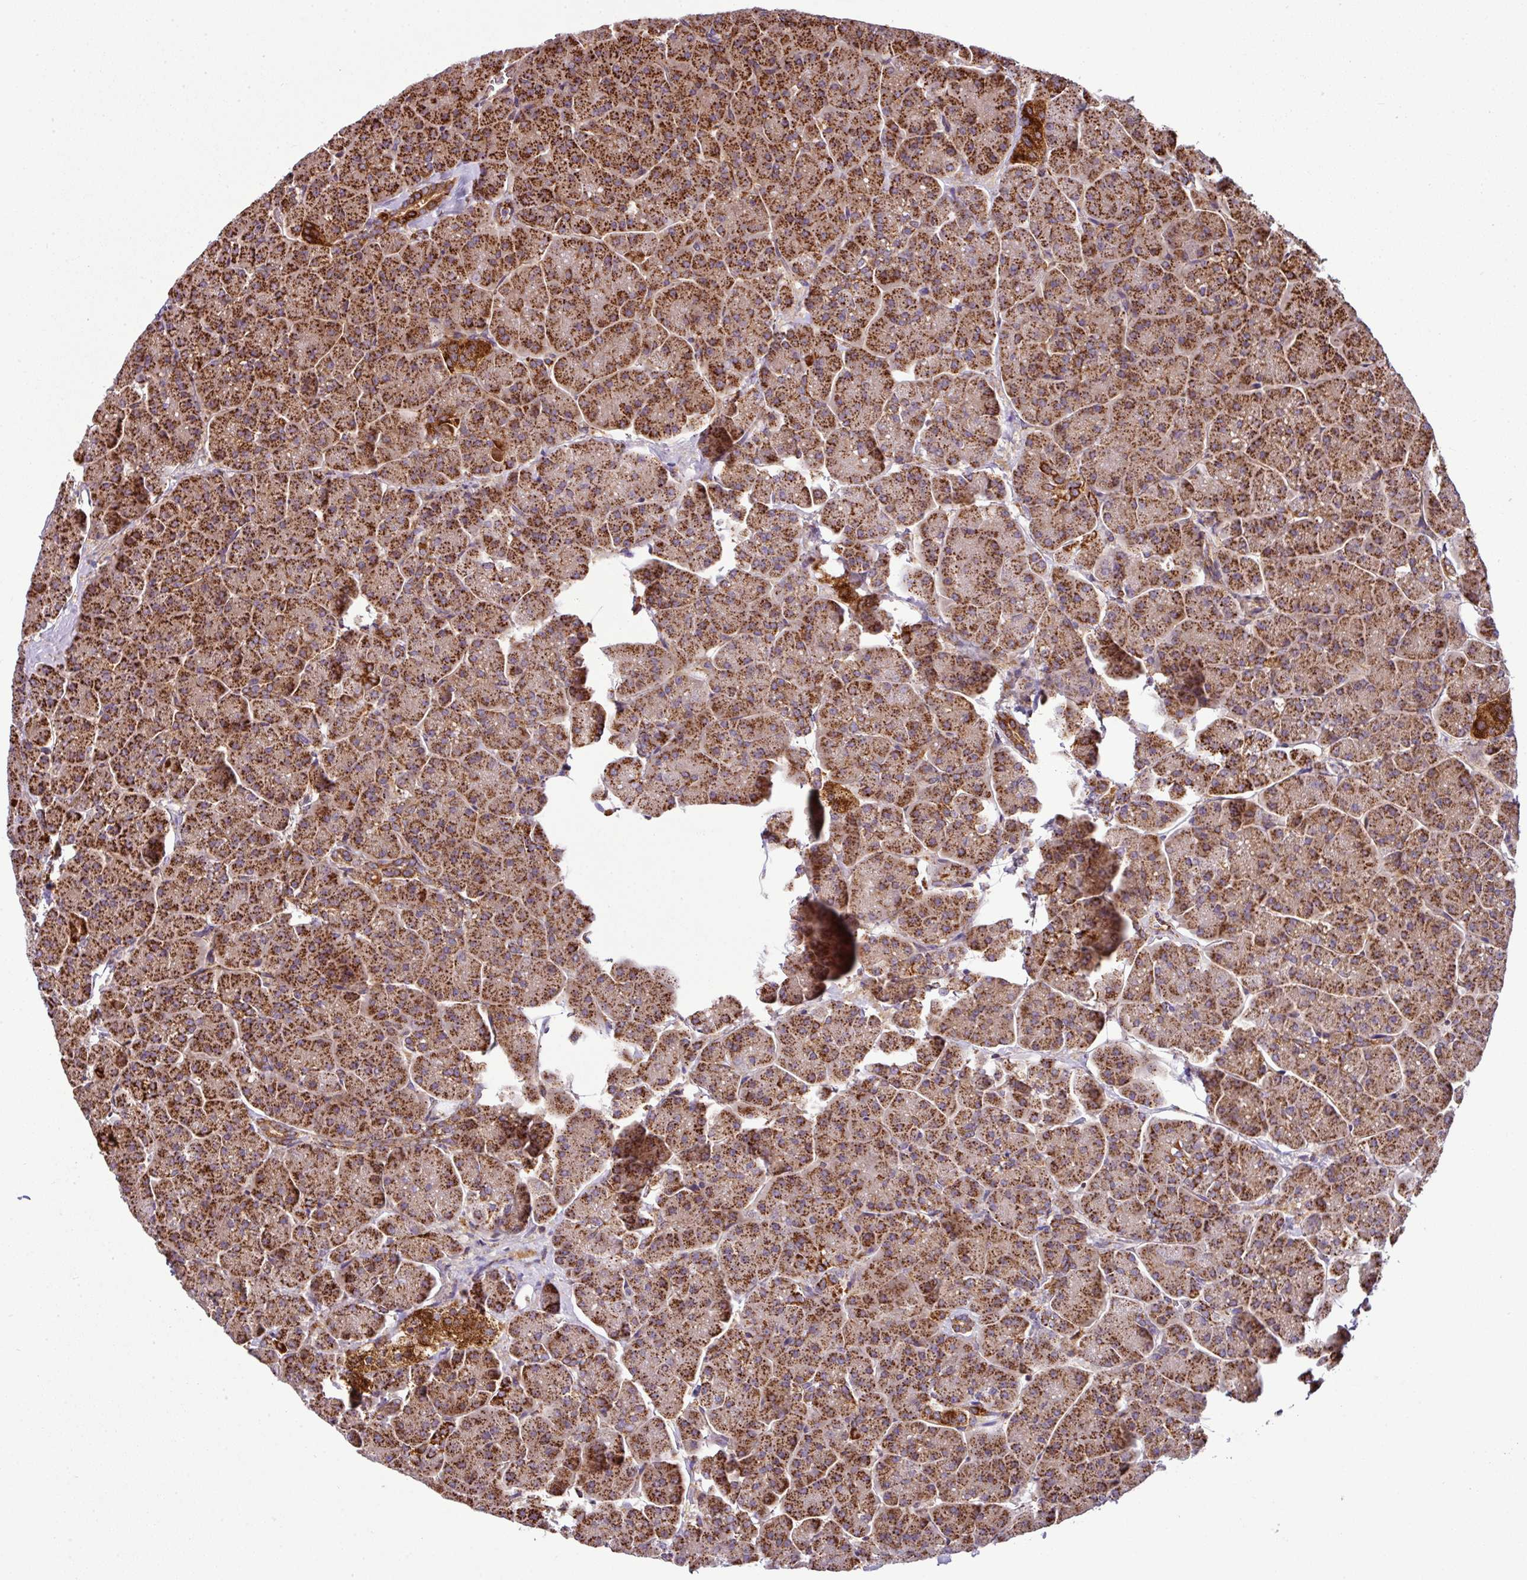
{"staining": {"intensity": "strong", "quantity": ">75%", "location": "cytoplasmic/membranous"}, "tissue": "pancreas", "cell_type": "Exocrine glandular cells", "image_type": "normal", "snomed": [{"axis": "morphology", "description": "Normal tissue, NOS"}, {"axis": "topography", "description": "Pancreas"}, {"axis": "topography", "description": "Peripheral nerve tissue"}], "caption": "Brown immunohistochemical staining in benign pancreas exhibits strong cytoplasmic/membranous staining in approximately >75% of exocrine glandular cells.", "gene": "PRELID3B", "patient": {"sex": "male", "age": 54}}